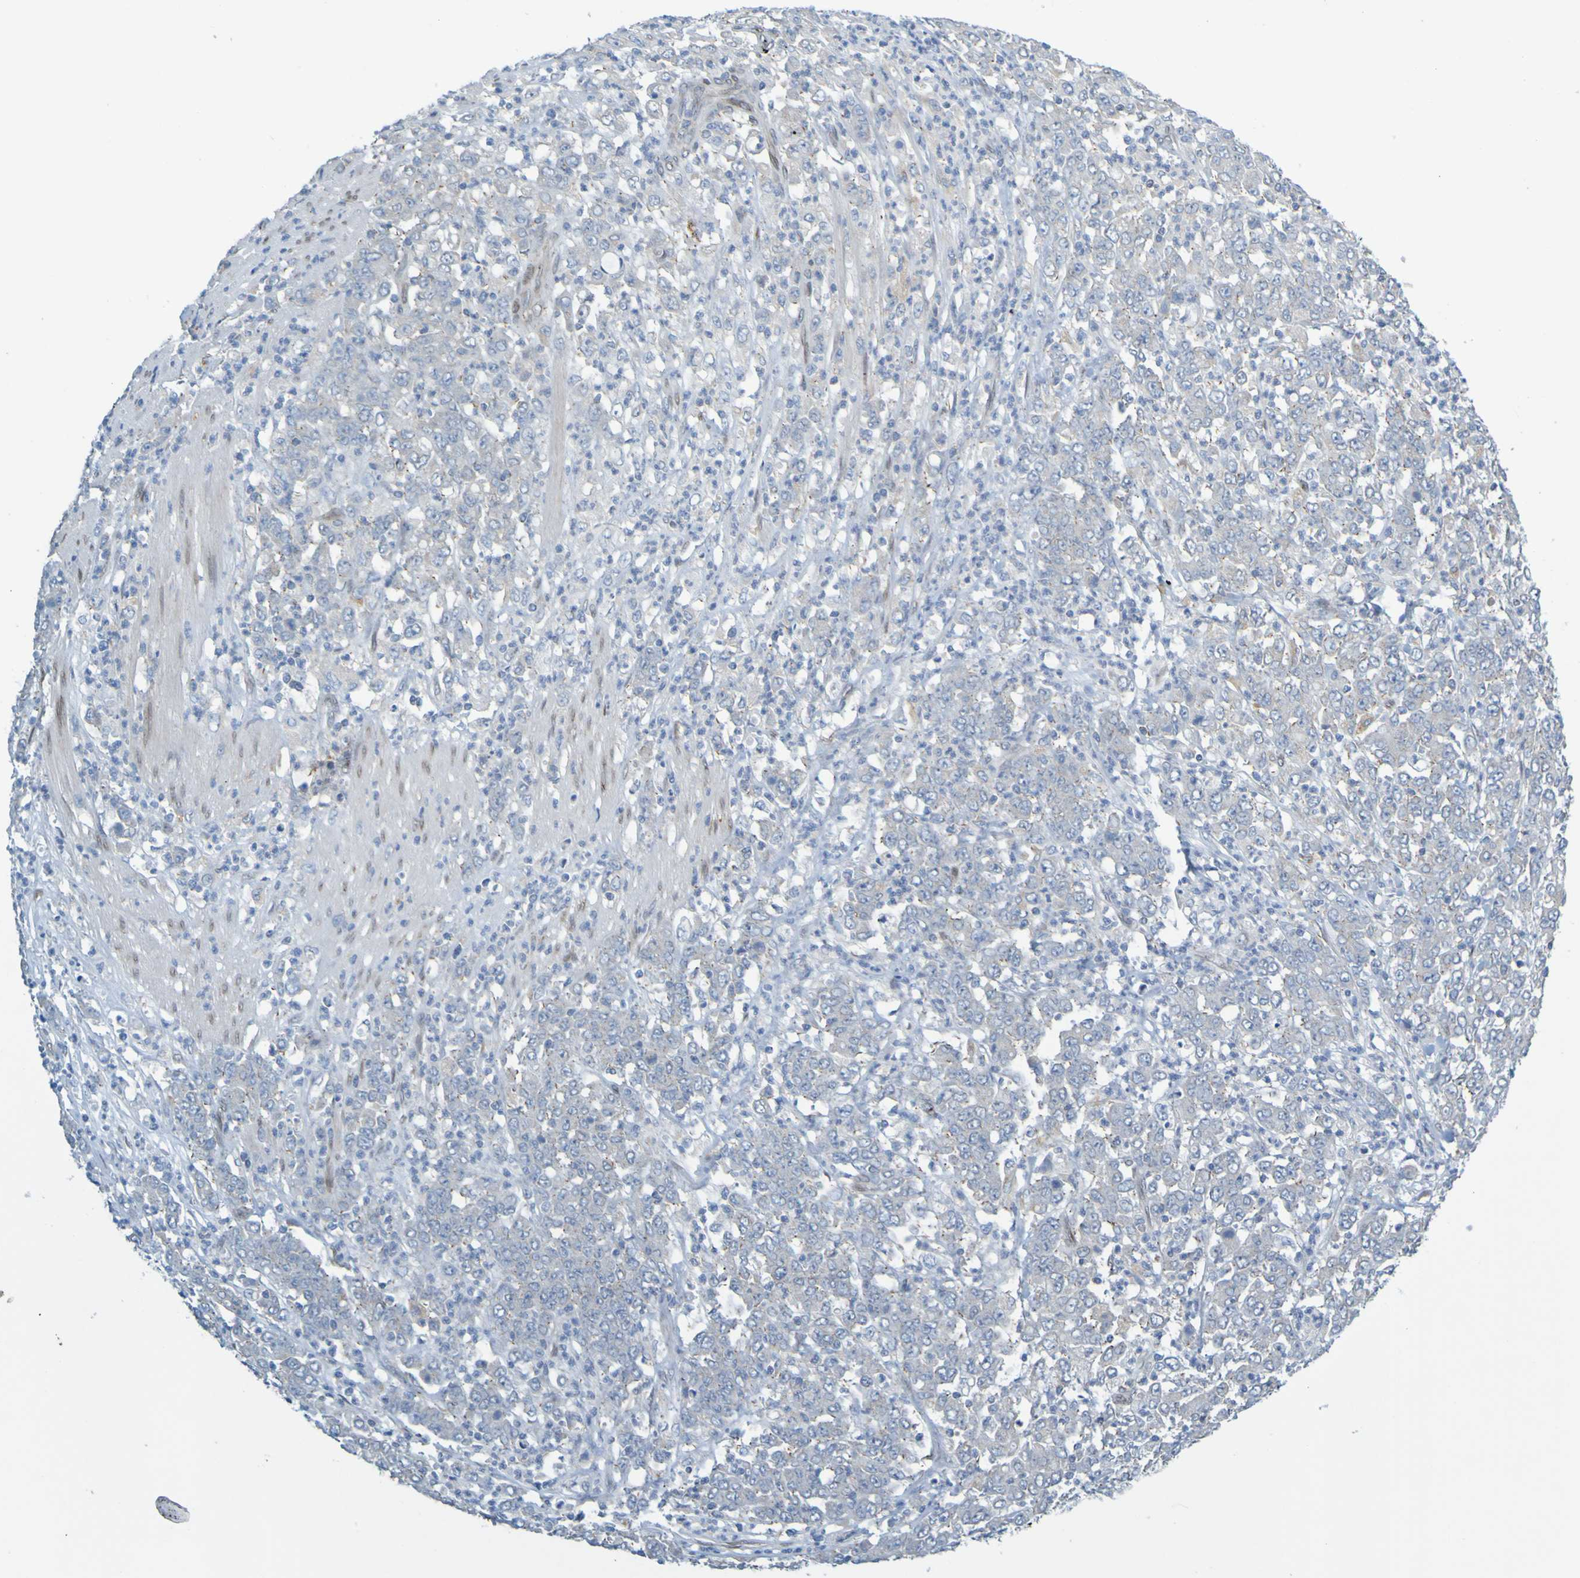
{"staining": {"intensity": "negative", "quantity": "none", "location": "none"}, "tissue": "stomach cancer", "cell_type": "Tumor cells", "image_type": "cancer", "snomed": [{"axis": "morphology", "description": "Adenocarcinoma, NOS"}, {"axis": "topography", "description": "Stomach, lower"}], "caption": "Immunohistochemical staining of stomach cancer (adenocarcinoma) displays no significant positivity in tumor cells.", "gene": "MAG", "patient": {"sex": "female", "age": 71}}